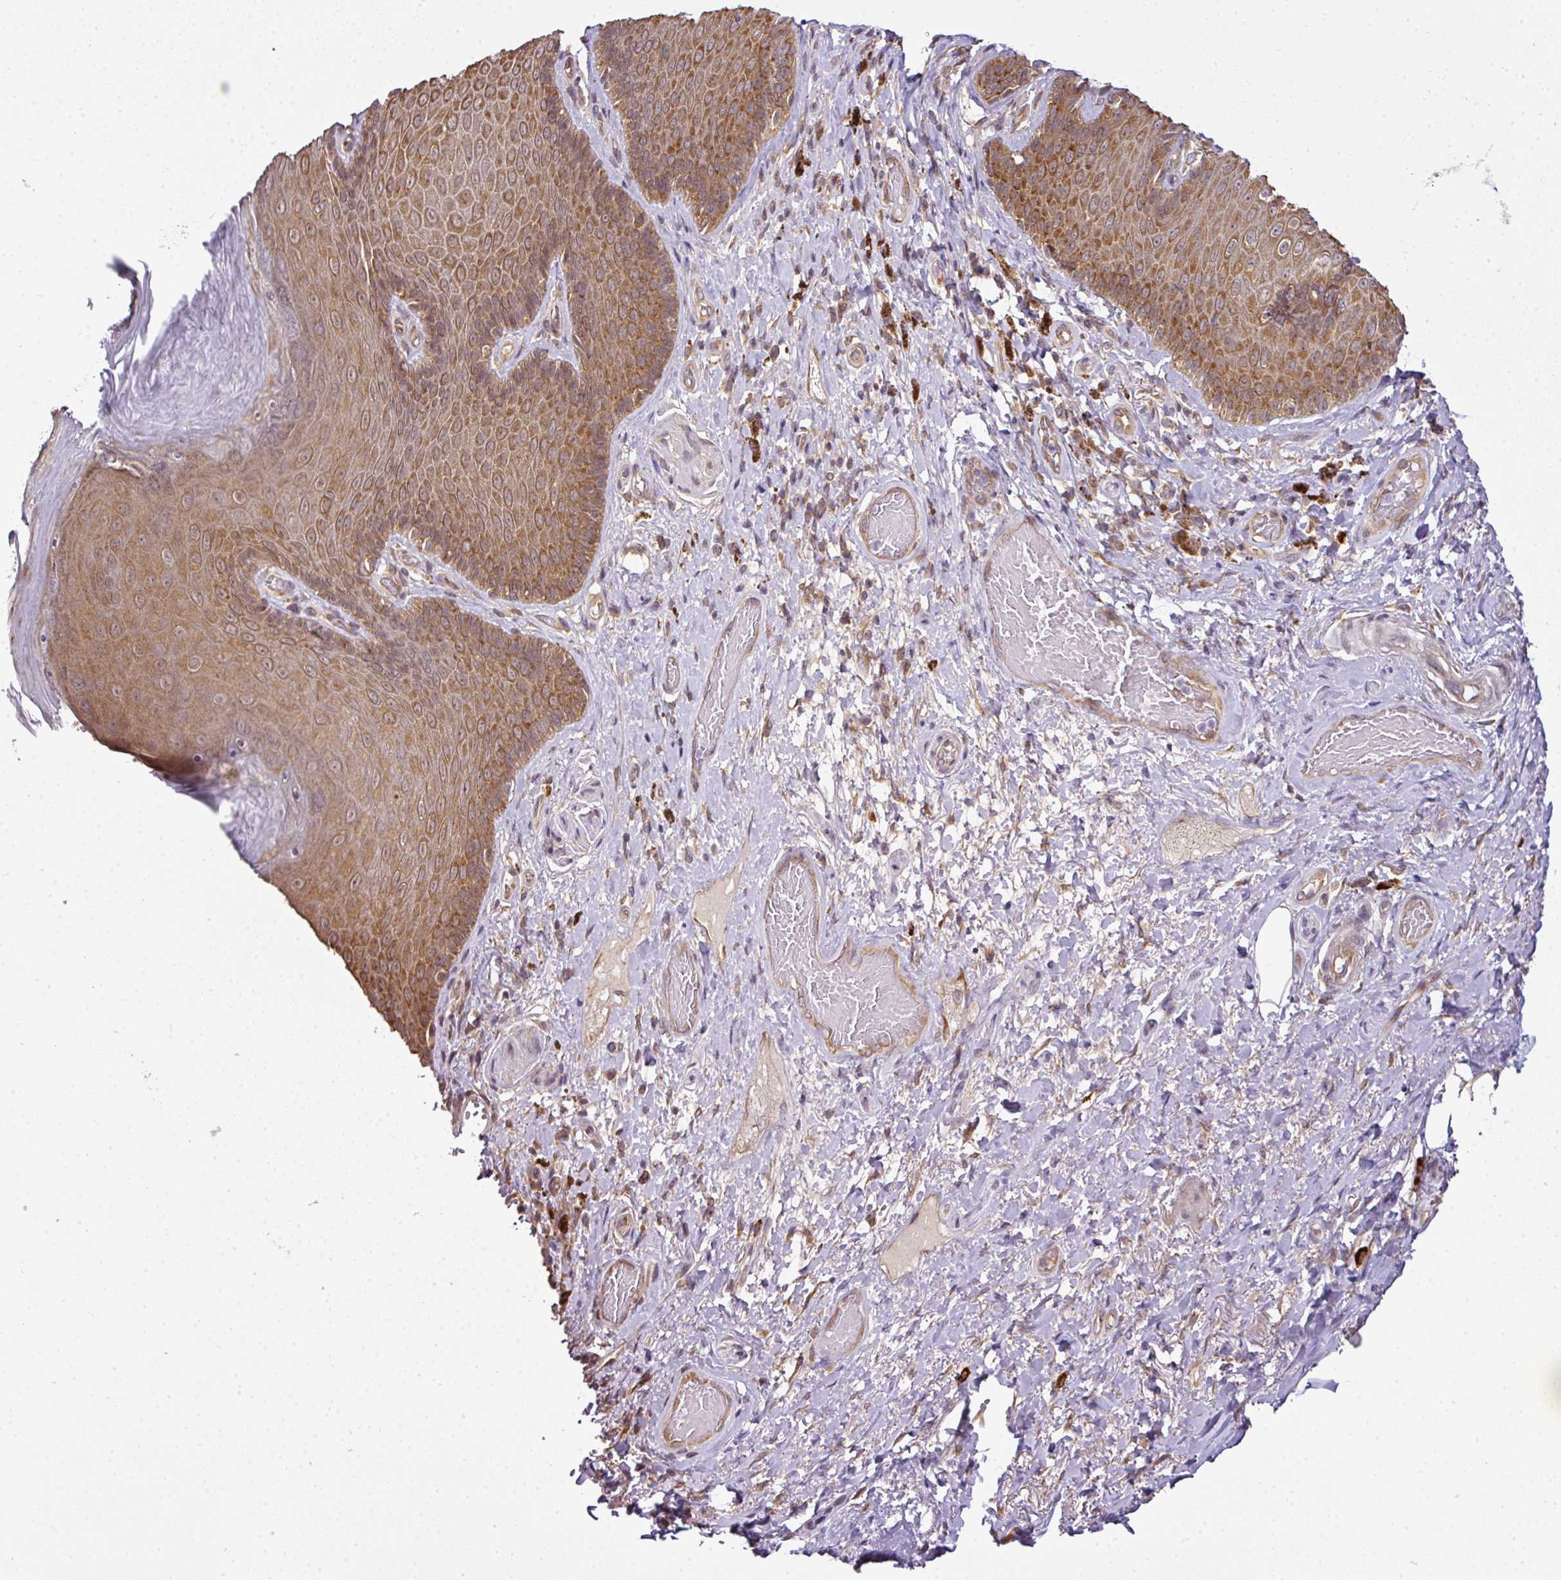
{"staining": {"intensity": "moderate", "quantity": ">75%", "location": "cytoplasmic/membranous,nuclear"}, "tissue": "skin", "cell_type": "Epidermal cells", "image_type": "normal", "snomed": [{"axis": "morphology", "description": "Normal tissue, NOS"}, {"axis": "topography", "description": "Anal"}, {"axis": "topography", "description": "Peripheral nerve tissue"}], "caption": "Epidermal cells exhibit medium levels of moderate cytoplasmic/membranous,nuclear expression in about >75% of cells in normal human skin.", "gene": "RBM14", "patient": {"sex": "male", "age": 53}}